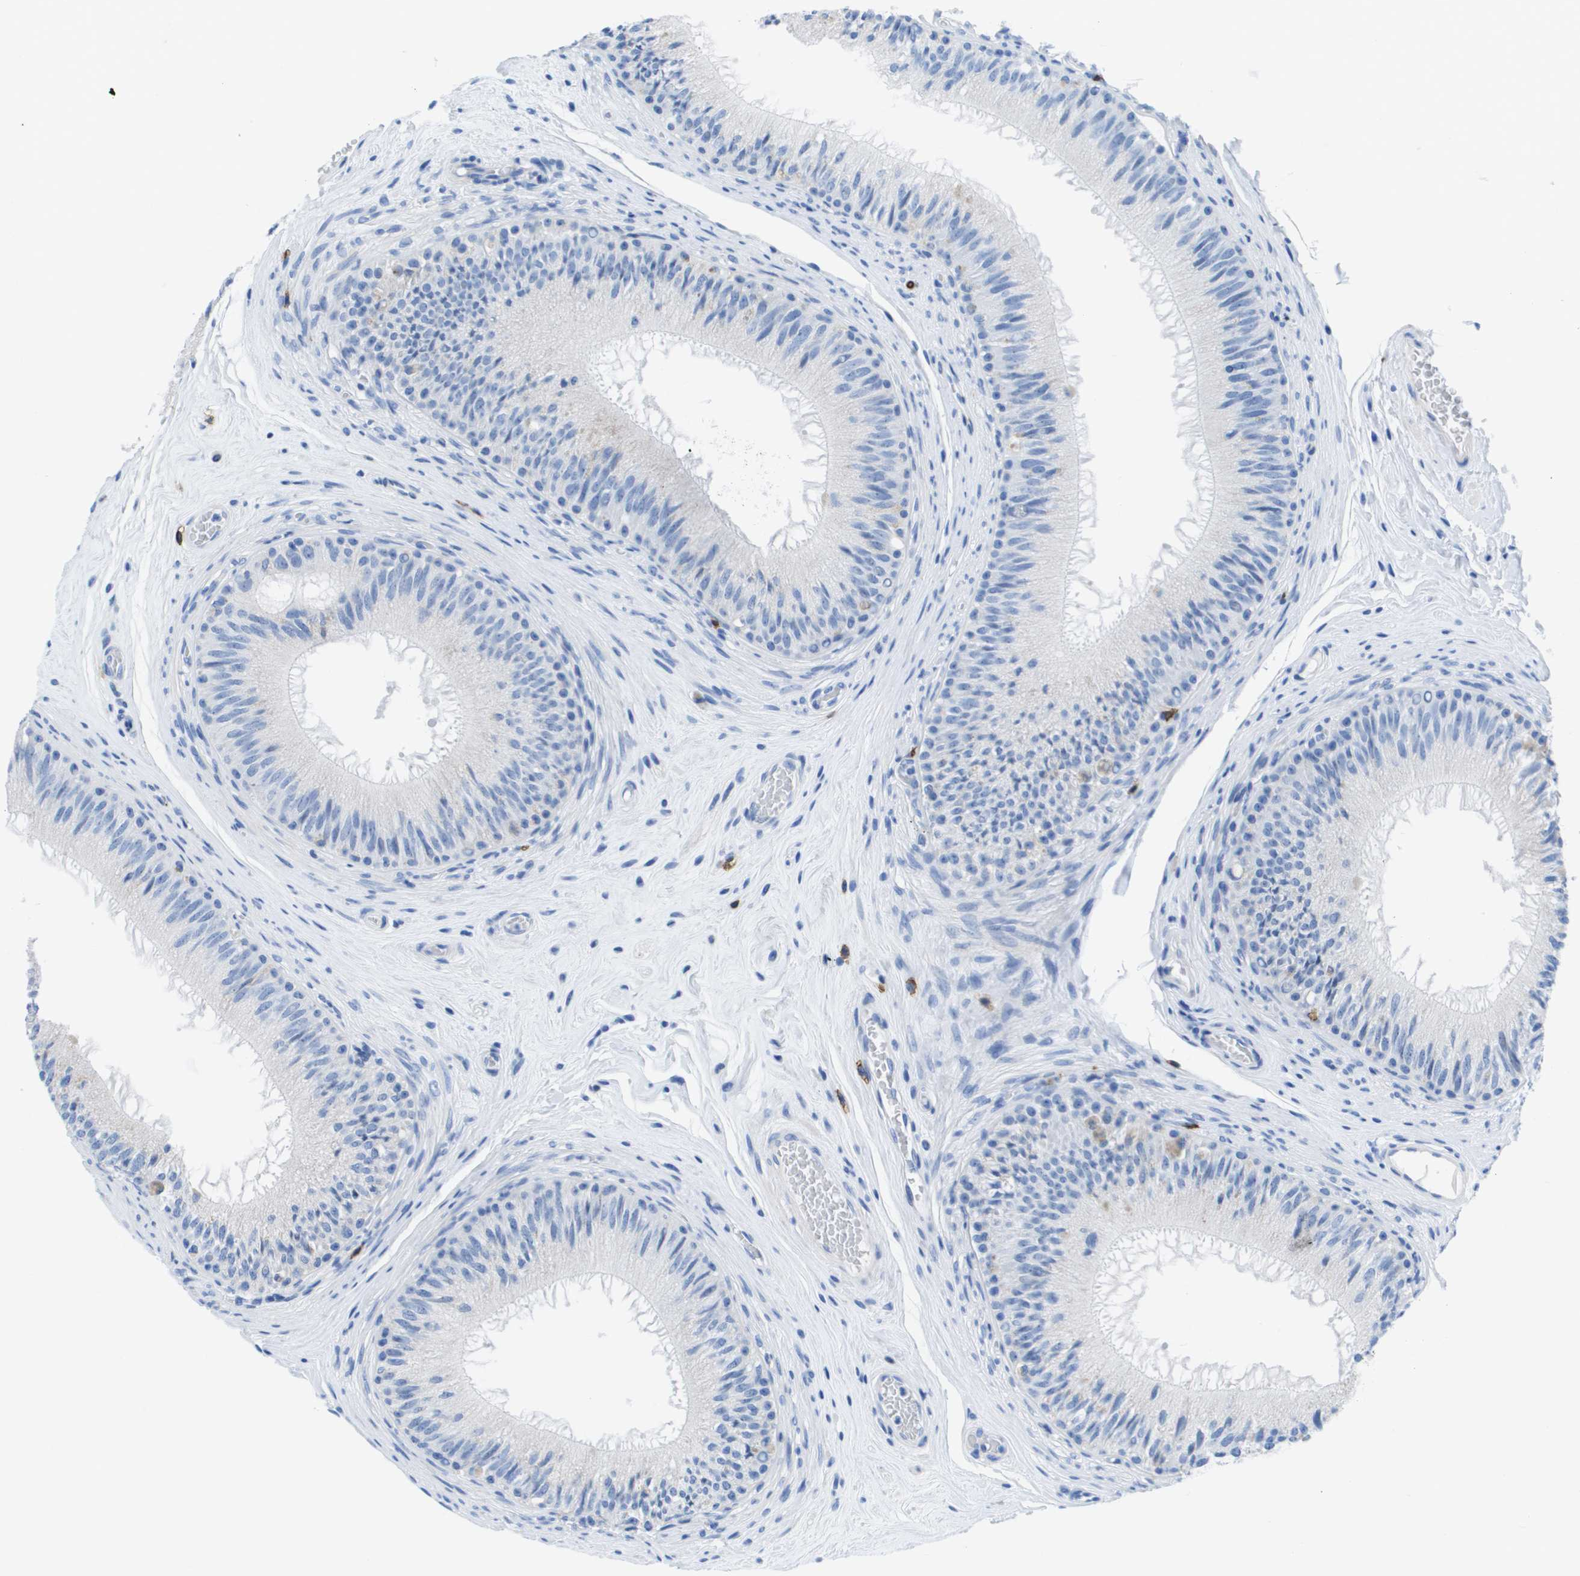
{"staining": {"intensity": "negative", "quantity": "none", "location": "none"}, "tissue": "epididymis", "cell_type": "Glandular cells", "image_type": "normal", "snomed": [{"axis": "morphology", "description": "Normal tissue, NOS"}, {"axis": "topography", "description": "Testis"}, {"axis": "topography", "description": "Epididymis"}], "caption": "Glandular cells show no significant protein staining in normal epididymis.", "gene": "MS4A1", "patient": {"sex": "male", "age": 36}}